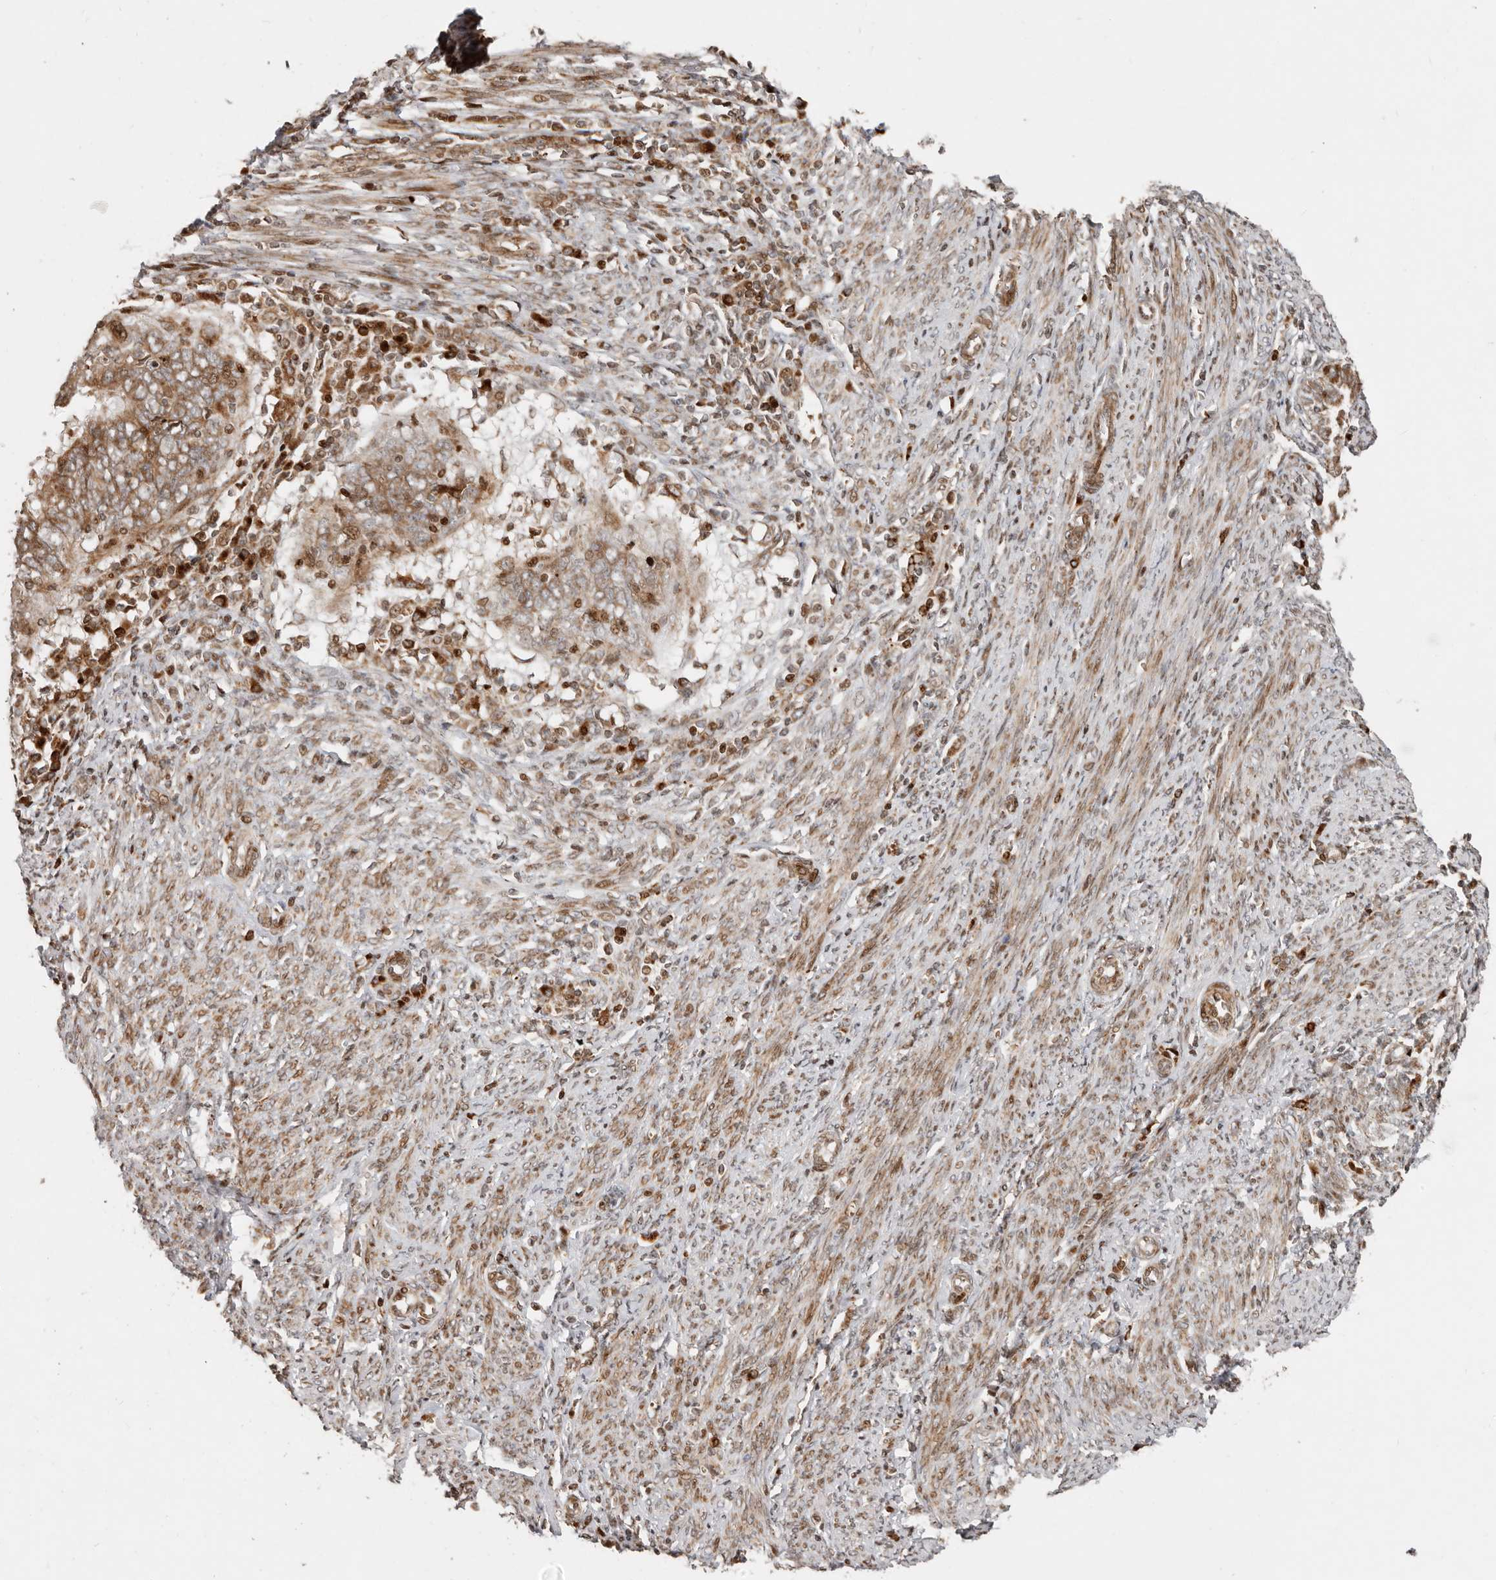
{"staining": {"intensity": "moderate", "quantity": ">75%", "location": "cytoplasmic/membranous,nuclear"}, "tissue": "endometrial cancer", "cell_type": "Tumor cells", "image_type": "cancer", "snomed": [{"axis": "morphology", "description": "Adenocarcinoma, NOS"}, {"axis": "topography", "description": "Uterus"}], "caption": "Immunohistochemistry (IHC) image of neoplastic tissue: endometrial adenocarcinoma stained using IHC demonstrates medium levels of moderate protein expression localized specifically in the cytoplasmic/membranous and nuclear of tumor cells, appearing as a cytoplasmic/membranous and nuclear brown color.", "gene": "TRIM4", "patient": {"sex": "female", "age": 77}}